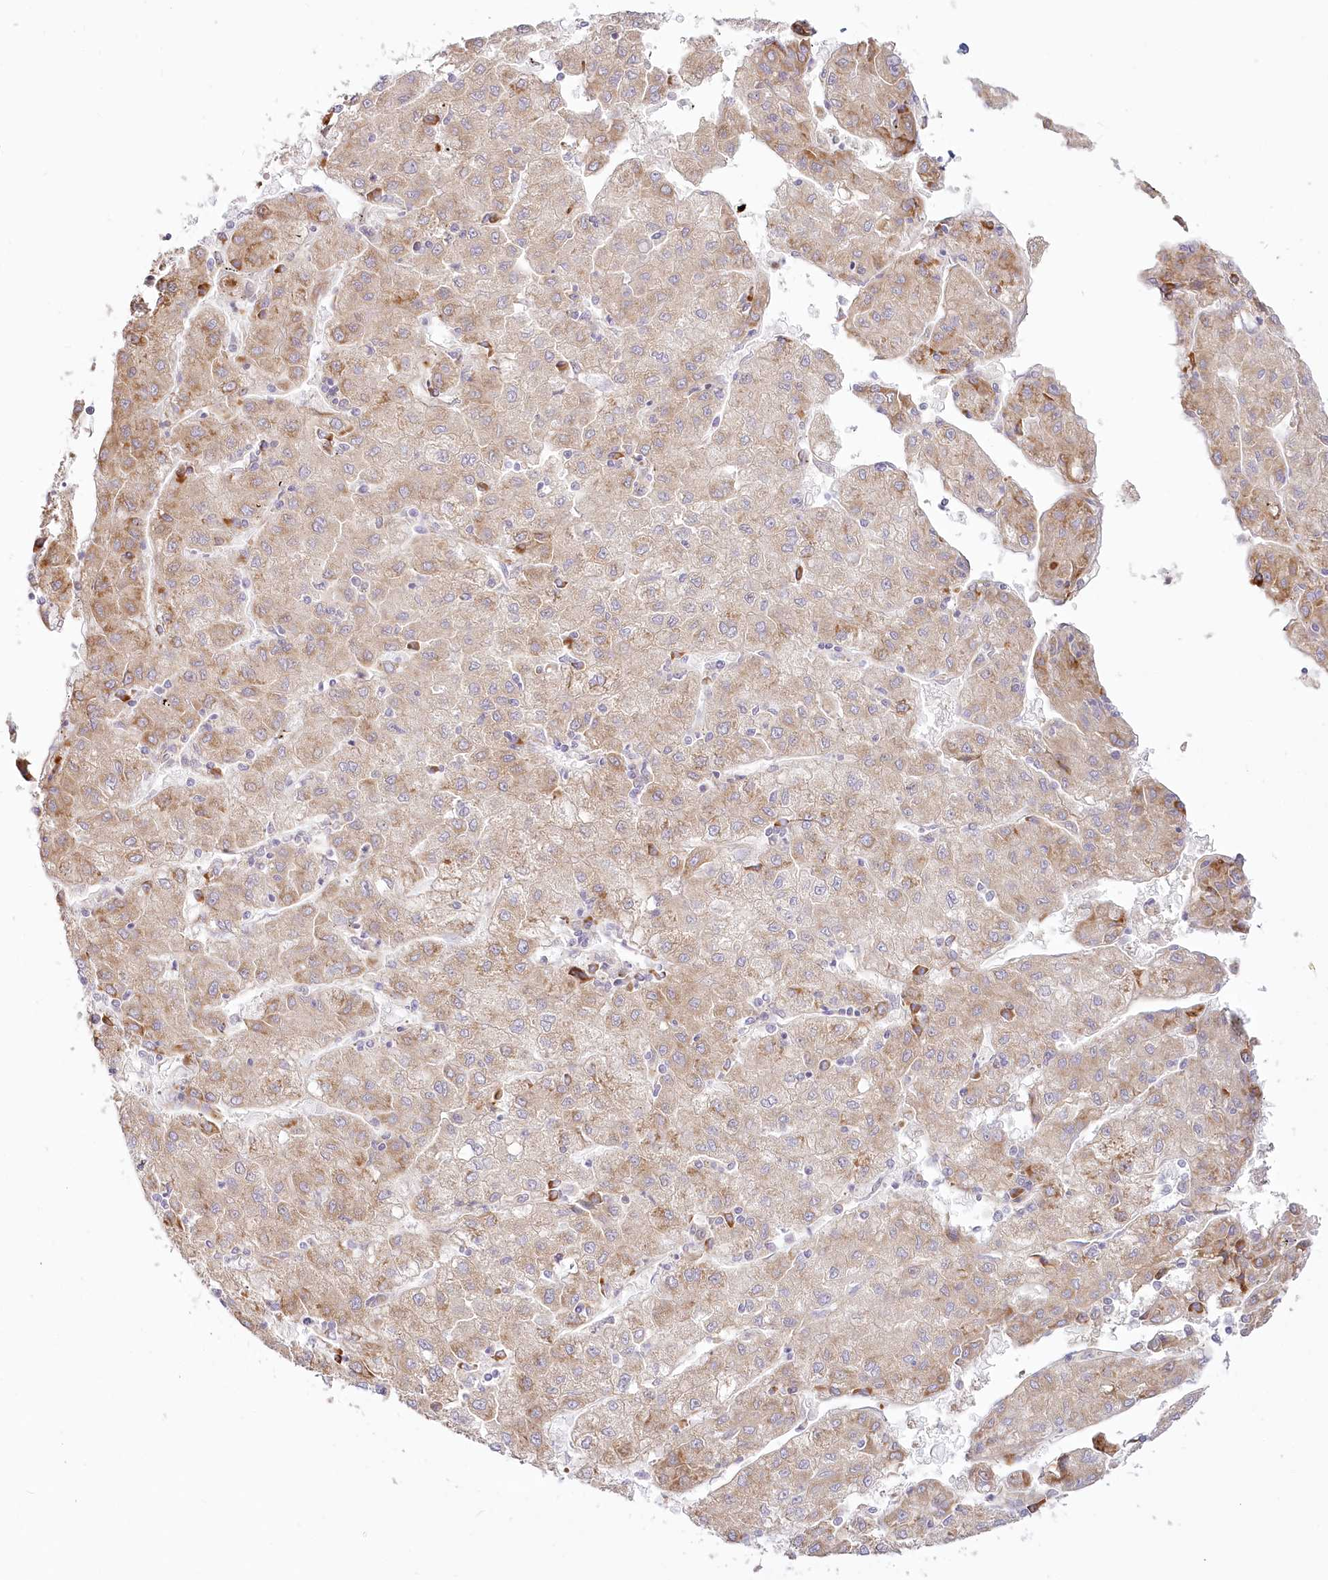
{"staining": {"intensity": "moderate", "quantity": ">75%", "location": "cytoplasmic/membranous"}, "tissue": "liver cancer", "cell_type": "Tumor cells", "image_type": "cancer", "snomed": [{"axis": "morphology", "description": "Carcinoma, Hepatocellular, NOS"}, {"axis": "topography", "description": "Liver"}], "caption": "A micrograph of liver hepatocellular carcinoma stained for a protein shows moderate cytoplasmic/membranous brown staining in tumor cells.", "gene": "HARS2", "patient": {"sex": "male", "age": 72}}